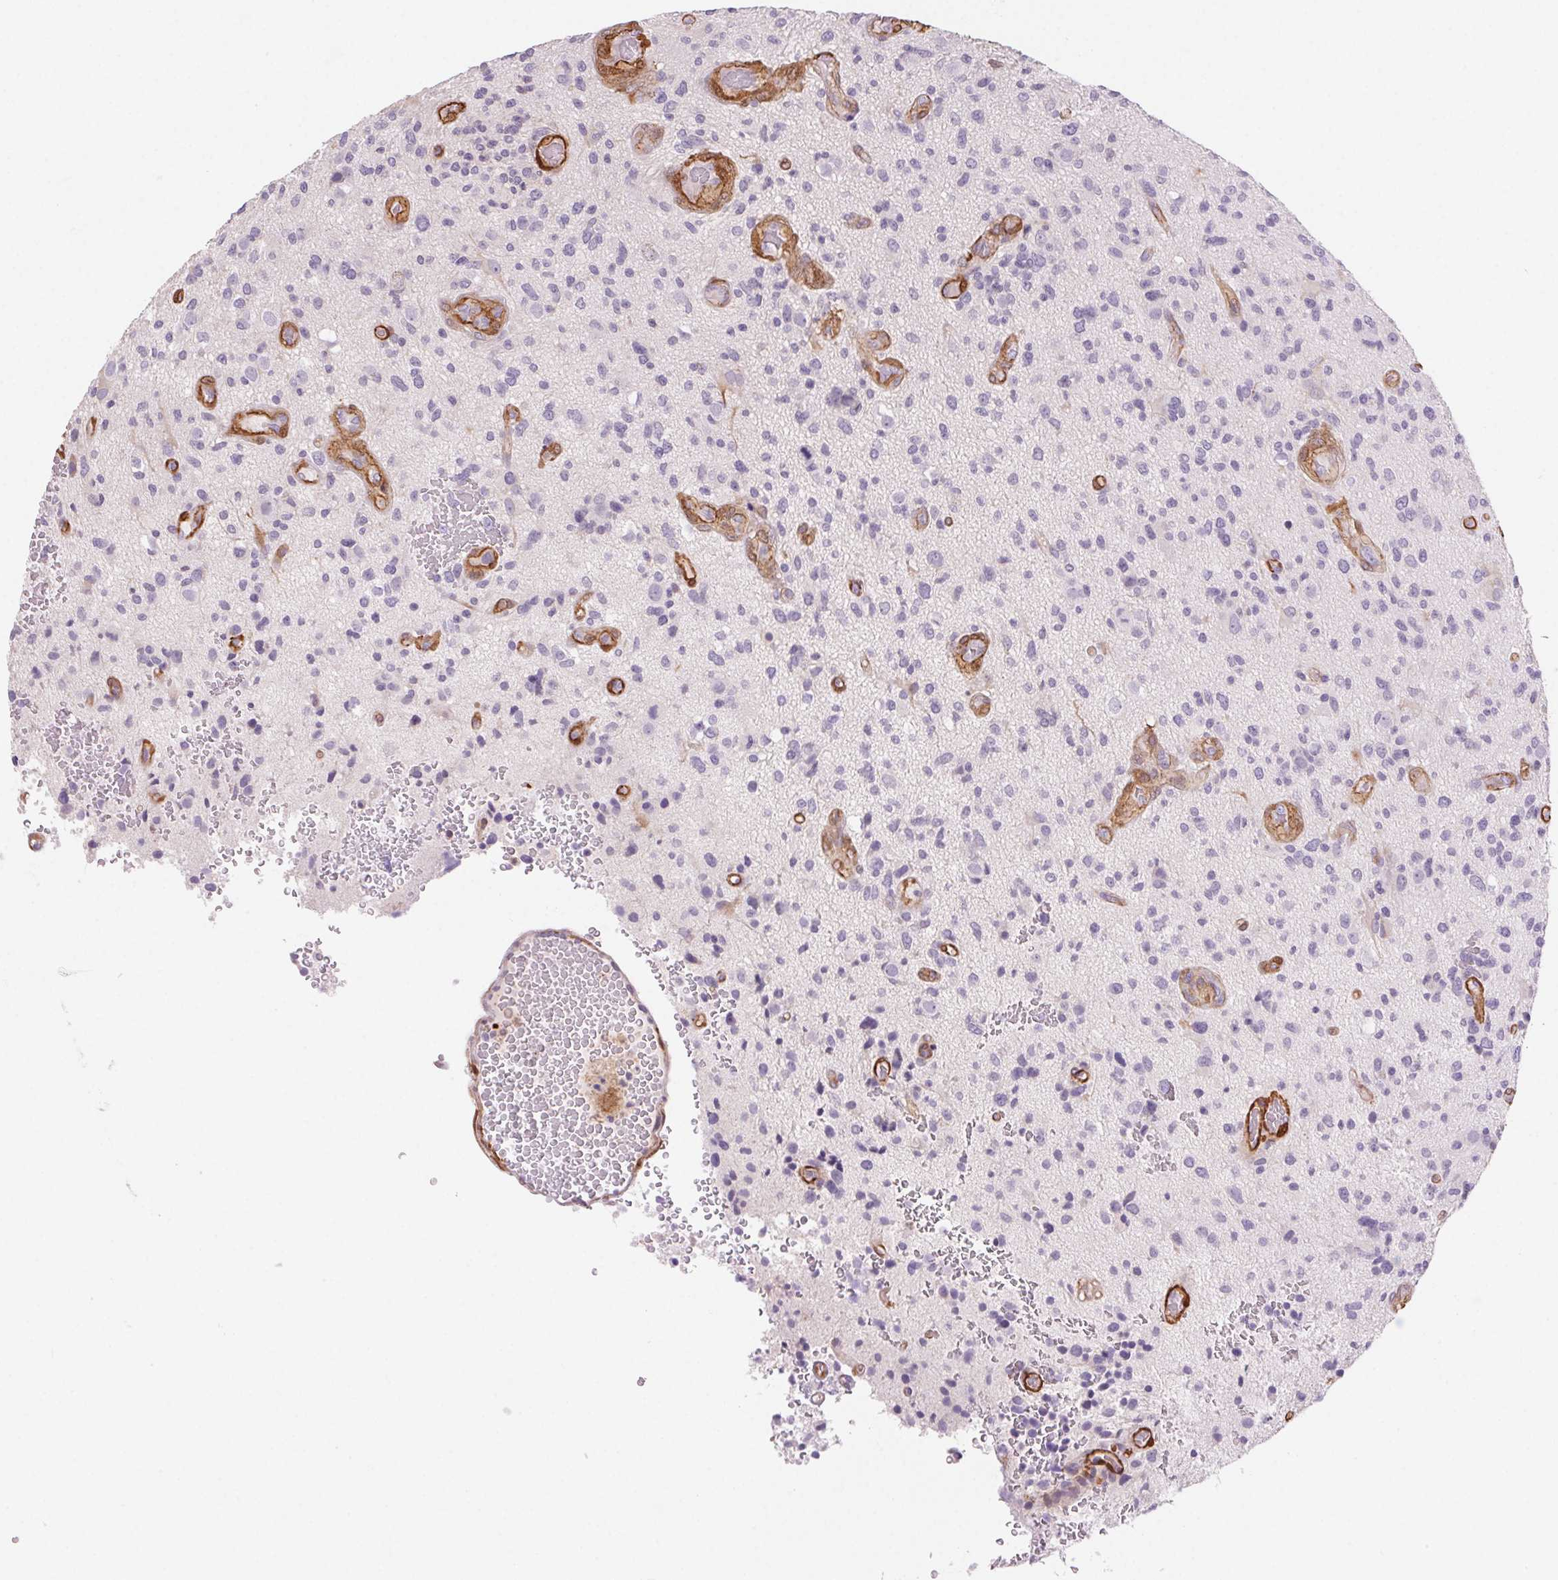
{"staining": {"intensity": "negative", "quantity": "none", "location": "none"}, "tissue": "glioma", "cell_type": "Tumor cells", "image_type": "cancer", "snomed": [{"axis": "morphology", "description": "Glioma, malignant, High grade"}, {"axis": "topography", "description": "Brain"}], "caption": "Protein analysis of glioma reveals no significant positivity in tumor cells. The staining was performed using DAB (3,3'-diaminobenzidine) to visualize the protein expression in brown, while the nuclei were stained in blue with hematoxylin (Magnification: 20x).", "gene": "GPX8", "patient": {"sex": "male", "age": 47}}